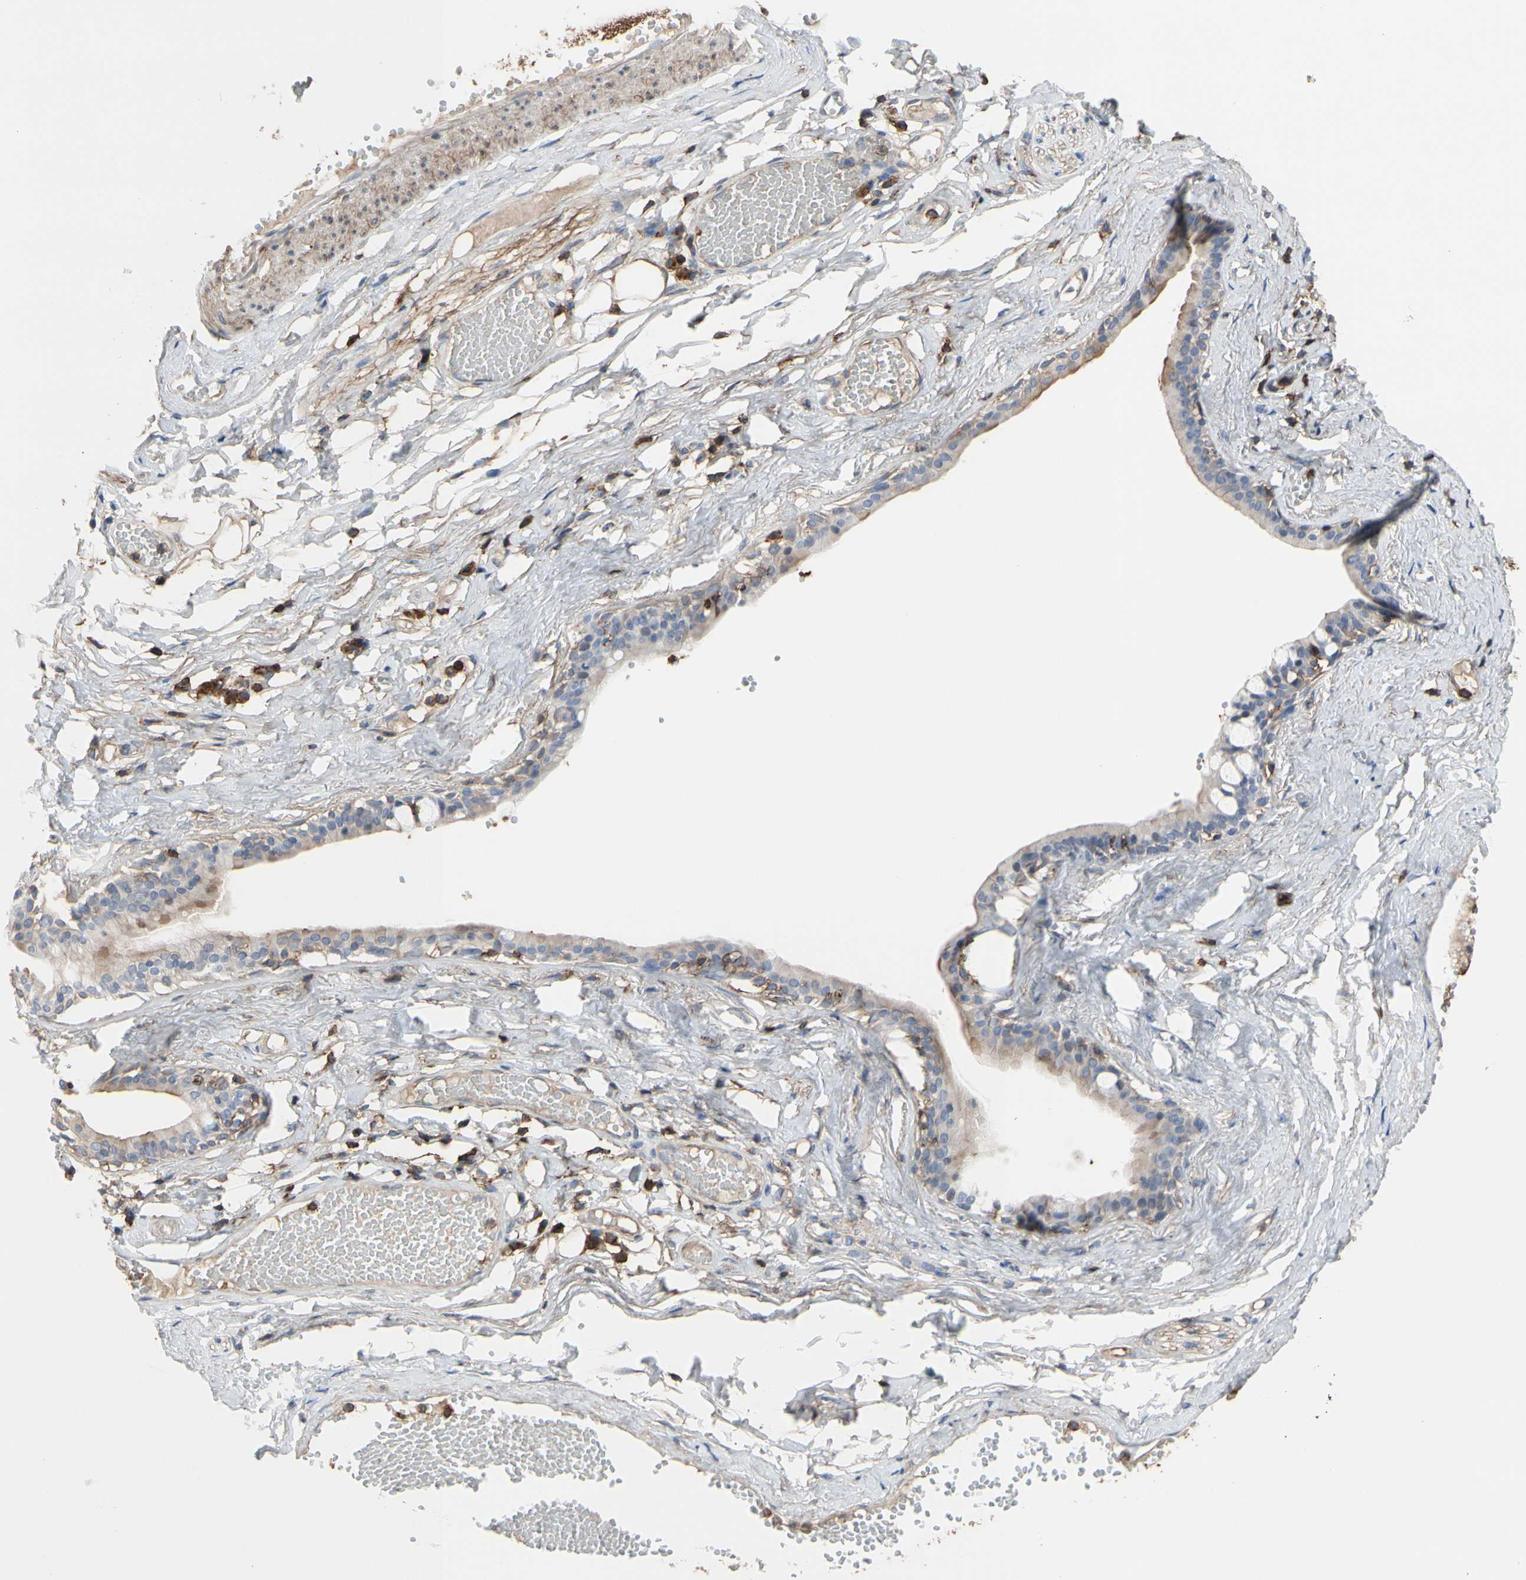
{"staining": {"intensity": "strong", "quantity": ">75%", "location": "cytoplasmic/membranous"}, "tissue": "adipose tissue", "cell_type": "Adipocytes", "image_type": "normal", "snomed": [{"axis": "morphology", "description": "Normal tissue, NOS"}, {"axis": "morphology", "description": "Inflammation, NOS"}, {"axis": "topography", "description": "Vascular tissue"}, {"axis": "topography", "description": "Salivary gland"}], "caption": "This is a micrograph of immunohistochemistry staining of unremarkable adipose tissue, which shows strong positivity in the cytoplasmic/membranous of adipocytes.", "gene": "ANXA6", "patient": {"sex": "female", "age": 75}}